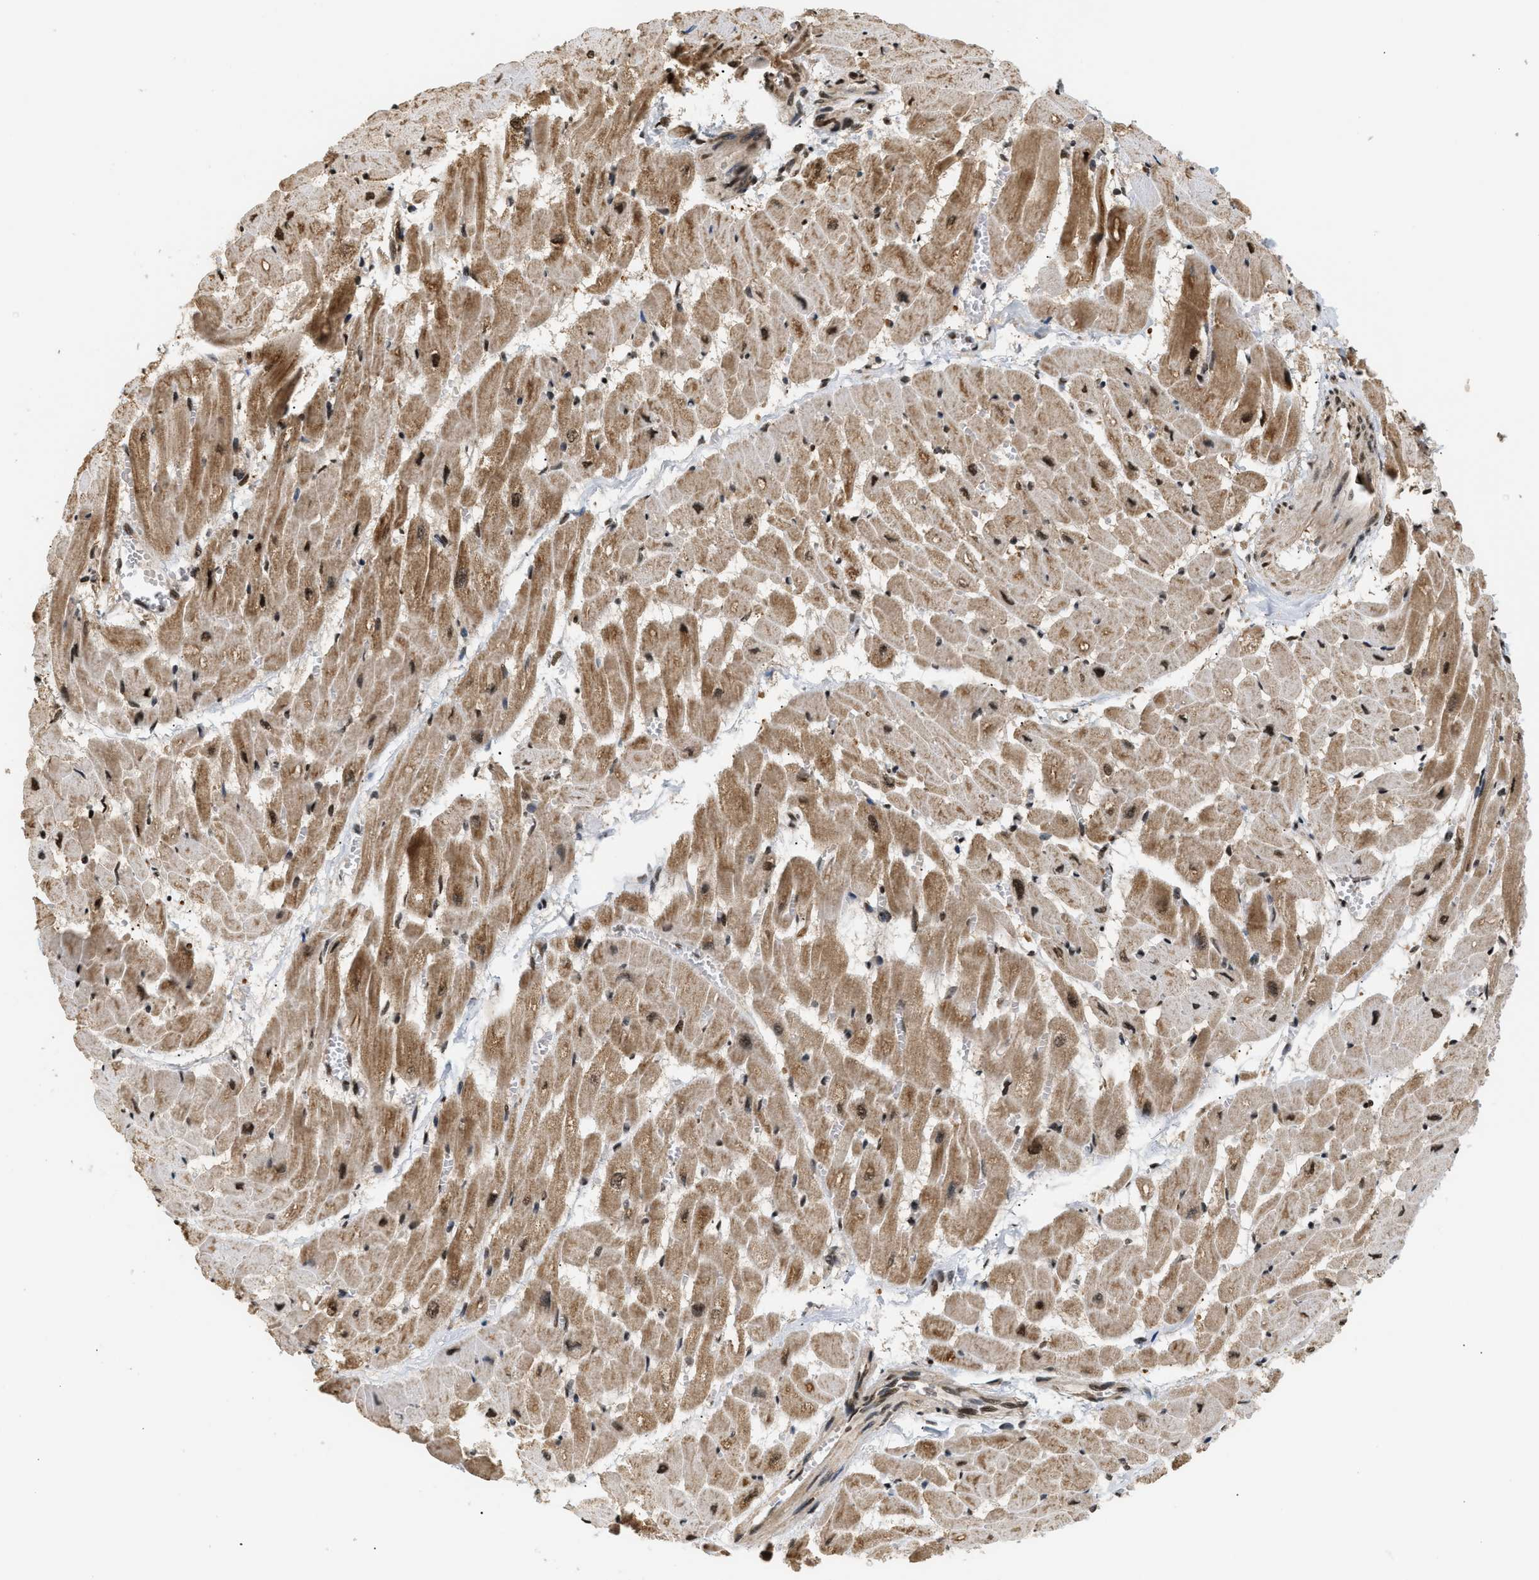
{"staining": {"intensity": "moderate", "quantity": ">75%", "location": "cytoplasmic/membranous"}, "tissue": "heart muscle", "cell_type": "Cardiomyocytes", "image_type": "normal", "snomed": [{"axis": "morphology", "description": "Normal tissue, NOS"}, {"axis": "topography", "description": "Heart"}], "caption": "Immunohistochemical staining of unremarkable human heart muscle exhibits moderate cytoplasmic/membranous protein staining in about >75% of cardiomyocytes. The staining is performed using DAB (3,3'-diaminobenzidine) brown chromogen to label protein expression. The nuclei are counter-stained blue using hematoxylin.", "gene": "RBM5", "patient": {"sex": "male", "age": 45}}